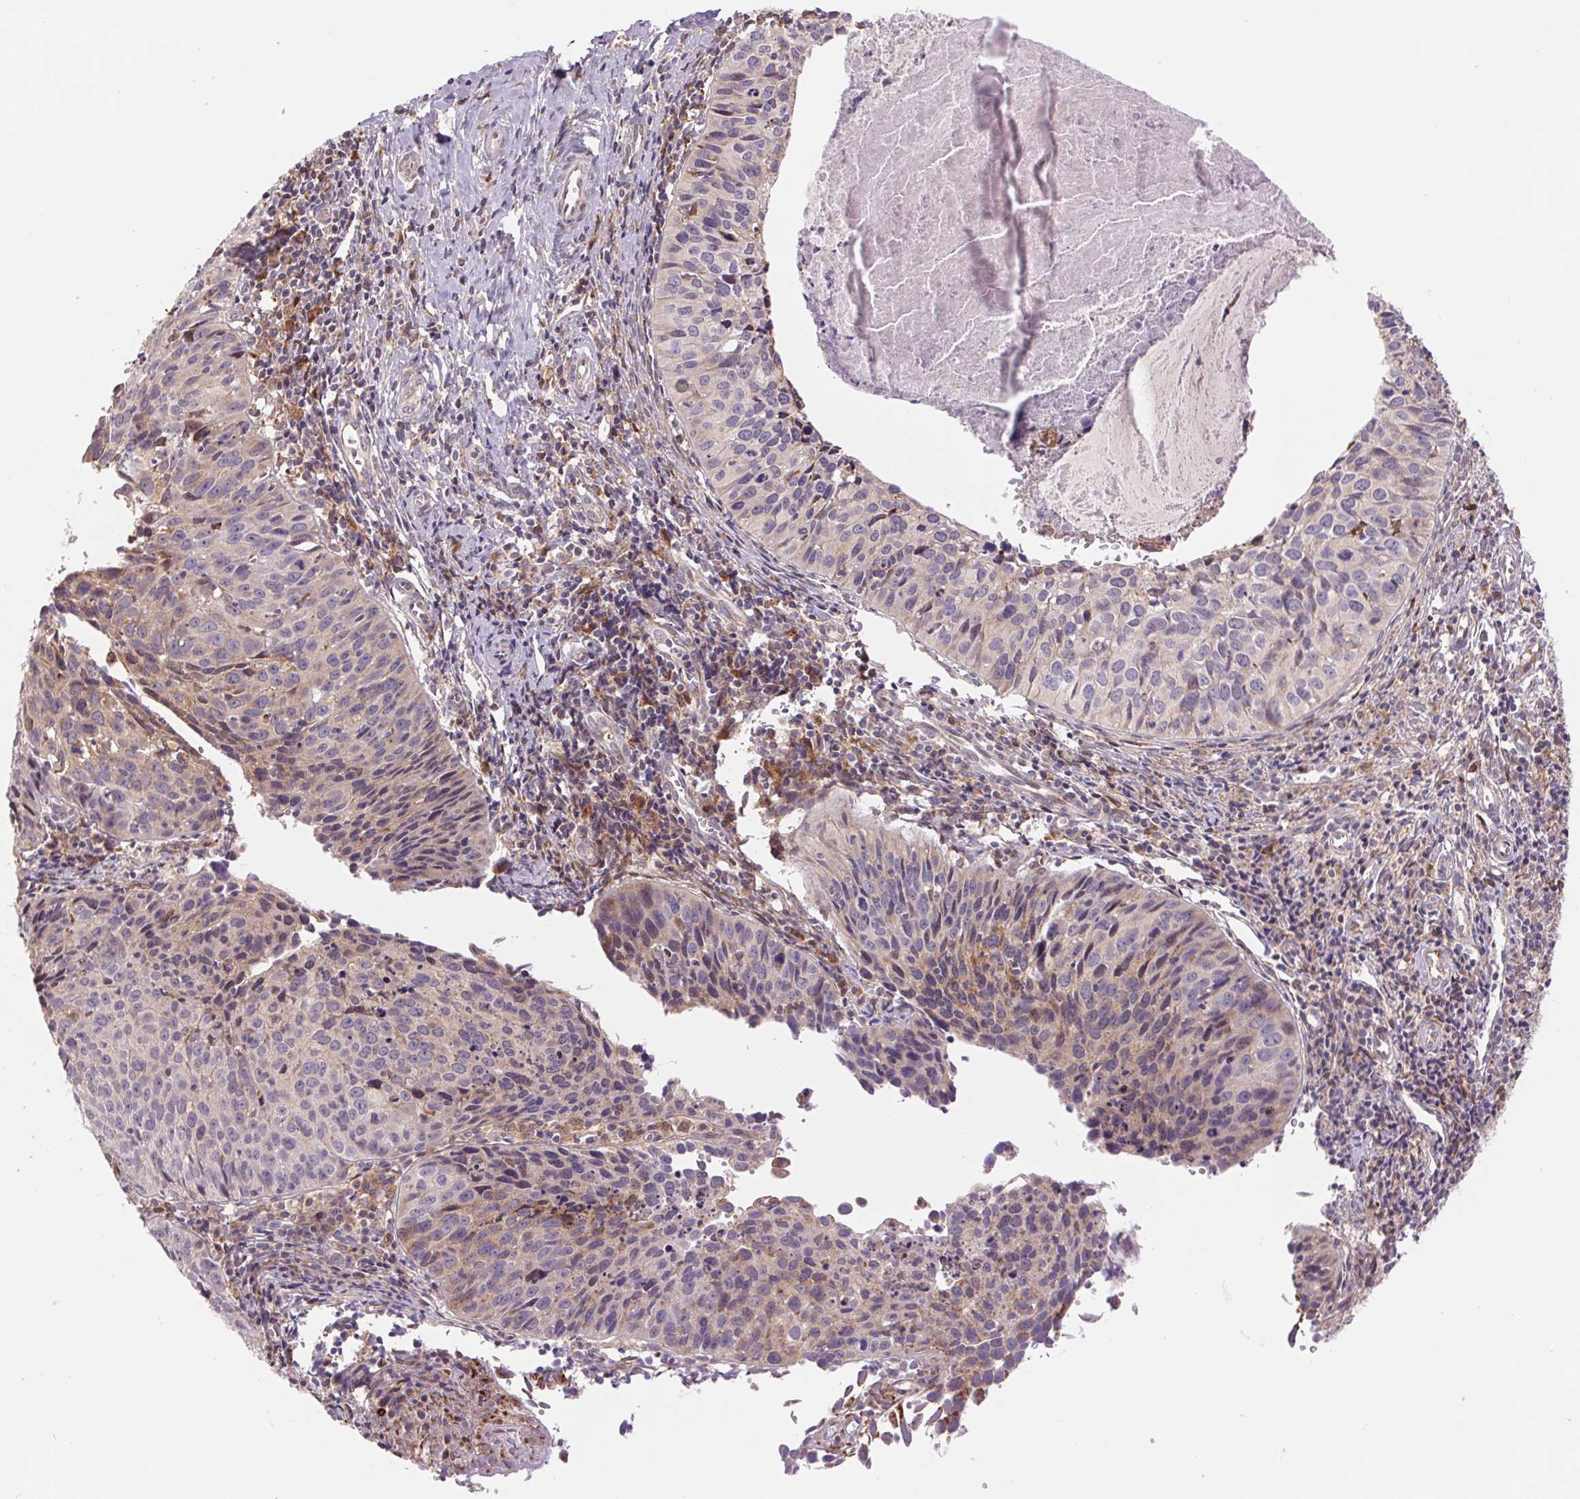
{"staining": {"intensity": "weak", "quantity": "<25%", "location": "cytoplasmic/membranous"}, "tissue": "cervical cancer", "cell_type": "Tumor cells", "image_type": "cancer", "snomed": [{"axis": "morphology", "description": "Squamous cell carcinoma, NOS"}, {"axis": "topography", "description": "Cervix"}], "caption": "Tumor cells show no significant expression in cervical squamous cell carcinoma.", "gene": "KLHL20", "patient": {"sex": "female", "age": 31}}